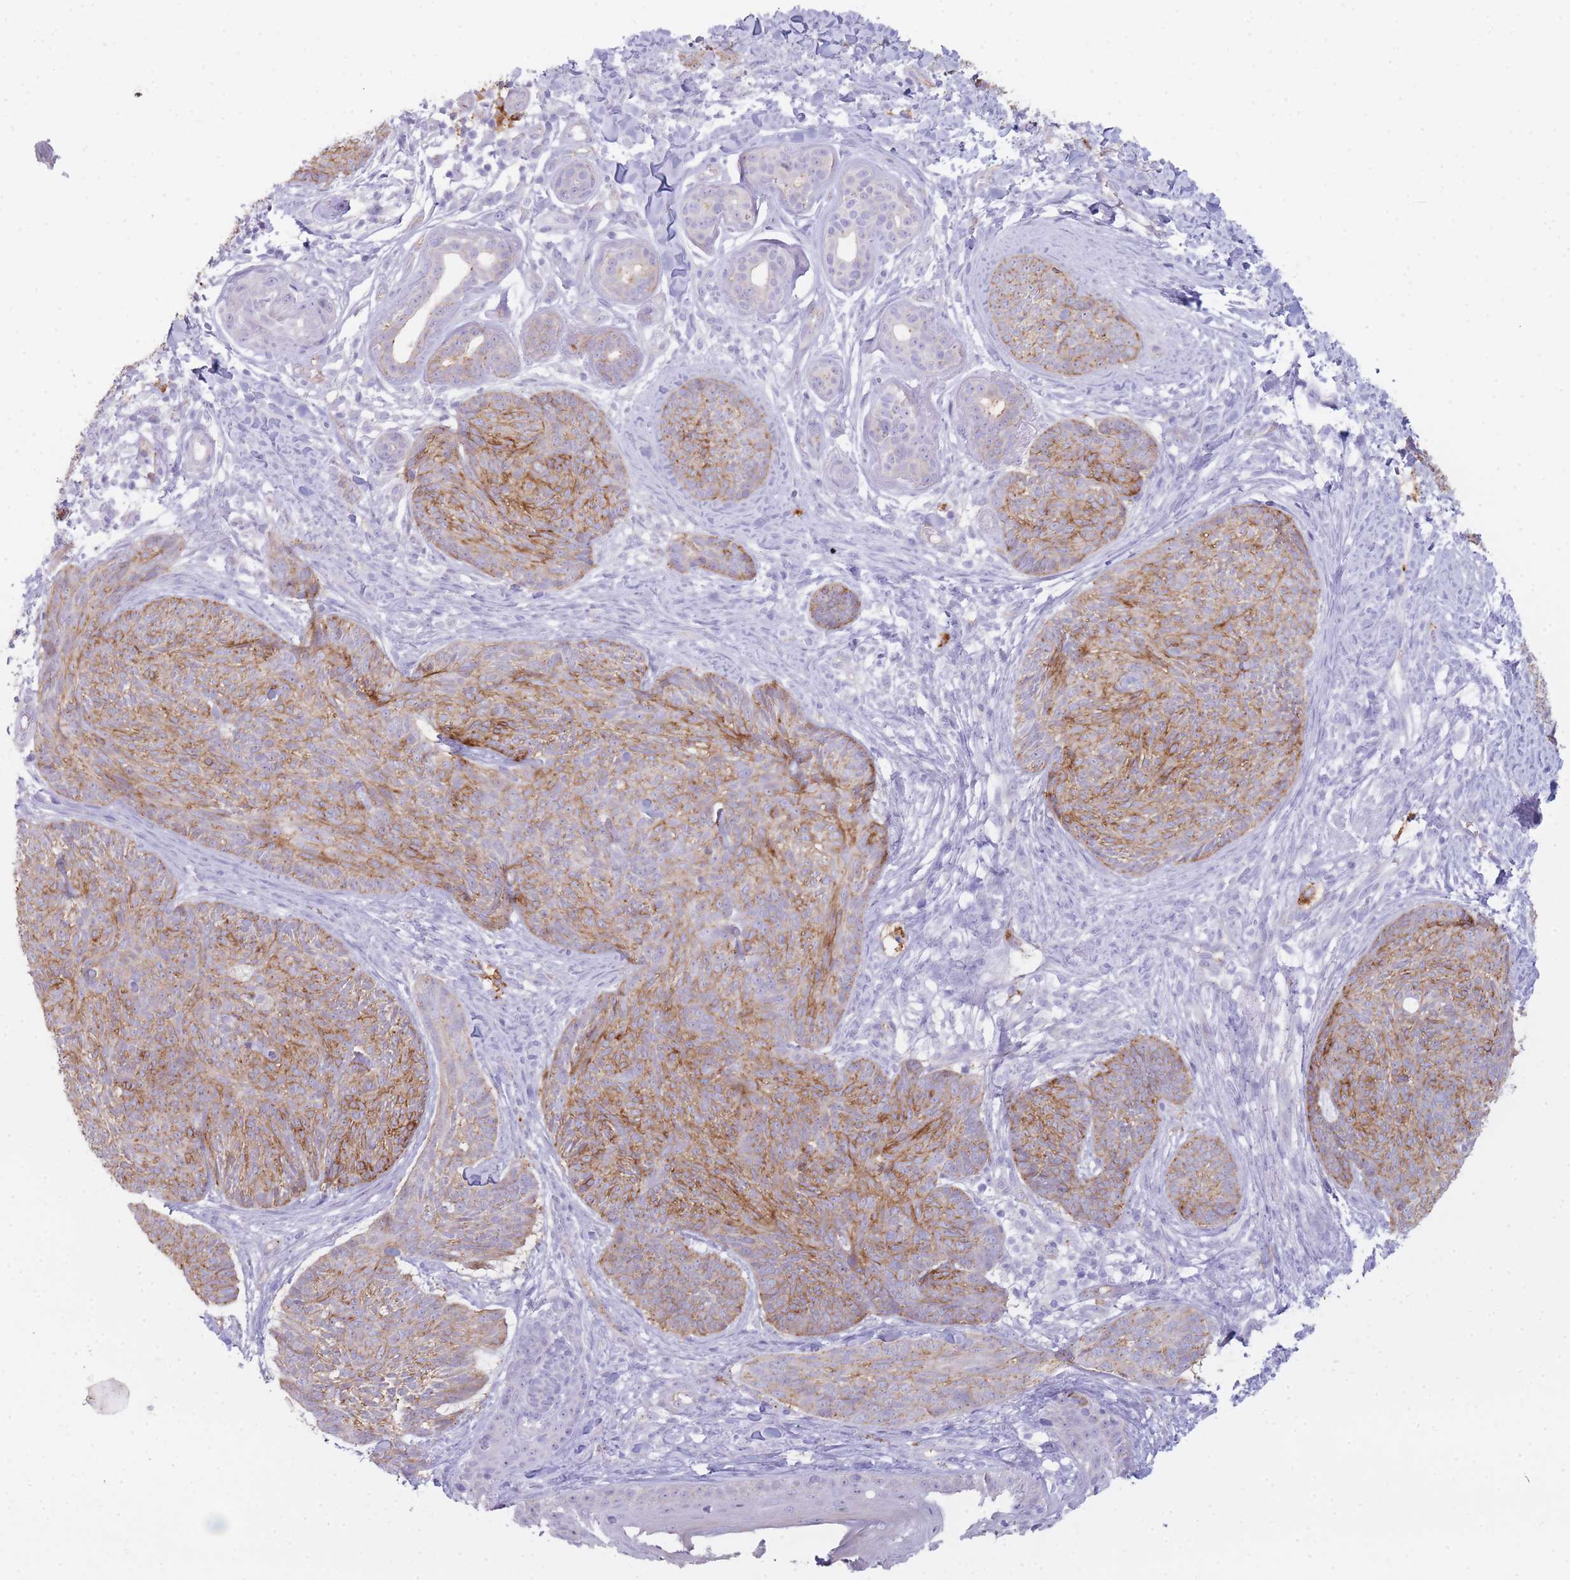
{"staining": {"intensity": "moderate", "quantity": ">75%", "location": "cytoplasmic/membranous"}, "tissue": "skin cancer", "cell_type": "Tumor cells", "image_type": "cancer", "snomed": [{"axis": "morphology", "description": "Basal cell carcinoma"}, {"axis": "topography", "description": "Skin"}], "caption": "Brown immunohistochemical staining in skin basal cell carcinoma shows moderate cytoplasmic/membranous positivity in about >75% of tumor cells. (DAB (3,3'-diaminobenzidine) IHC with brightfield microscopy, high magnification).", "gene": "UTP14A", "patient": {"sex": "male", "age": 73}}